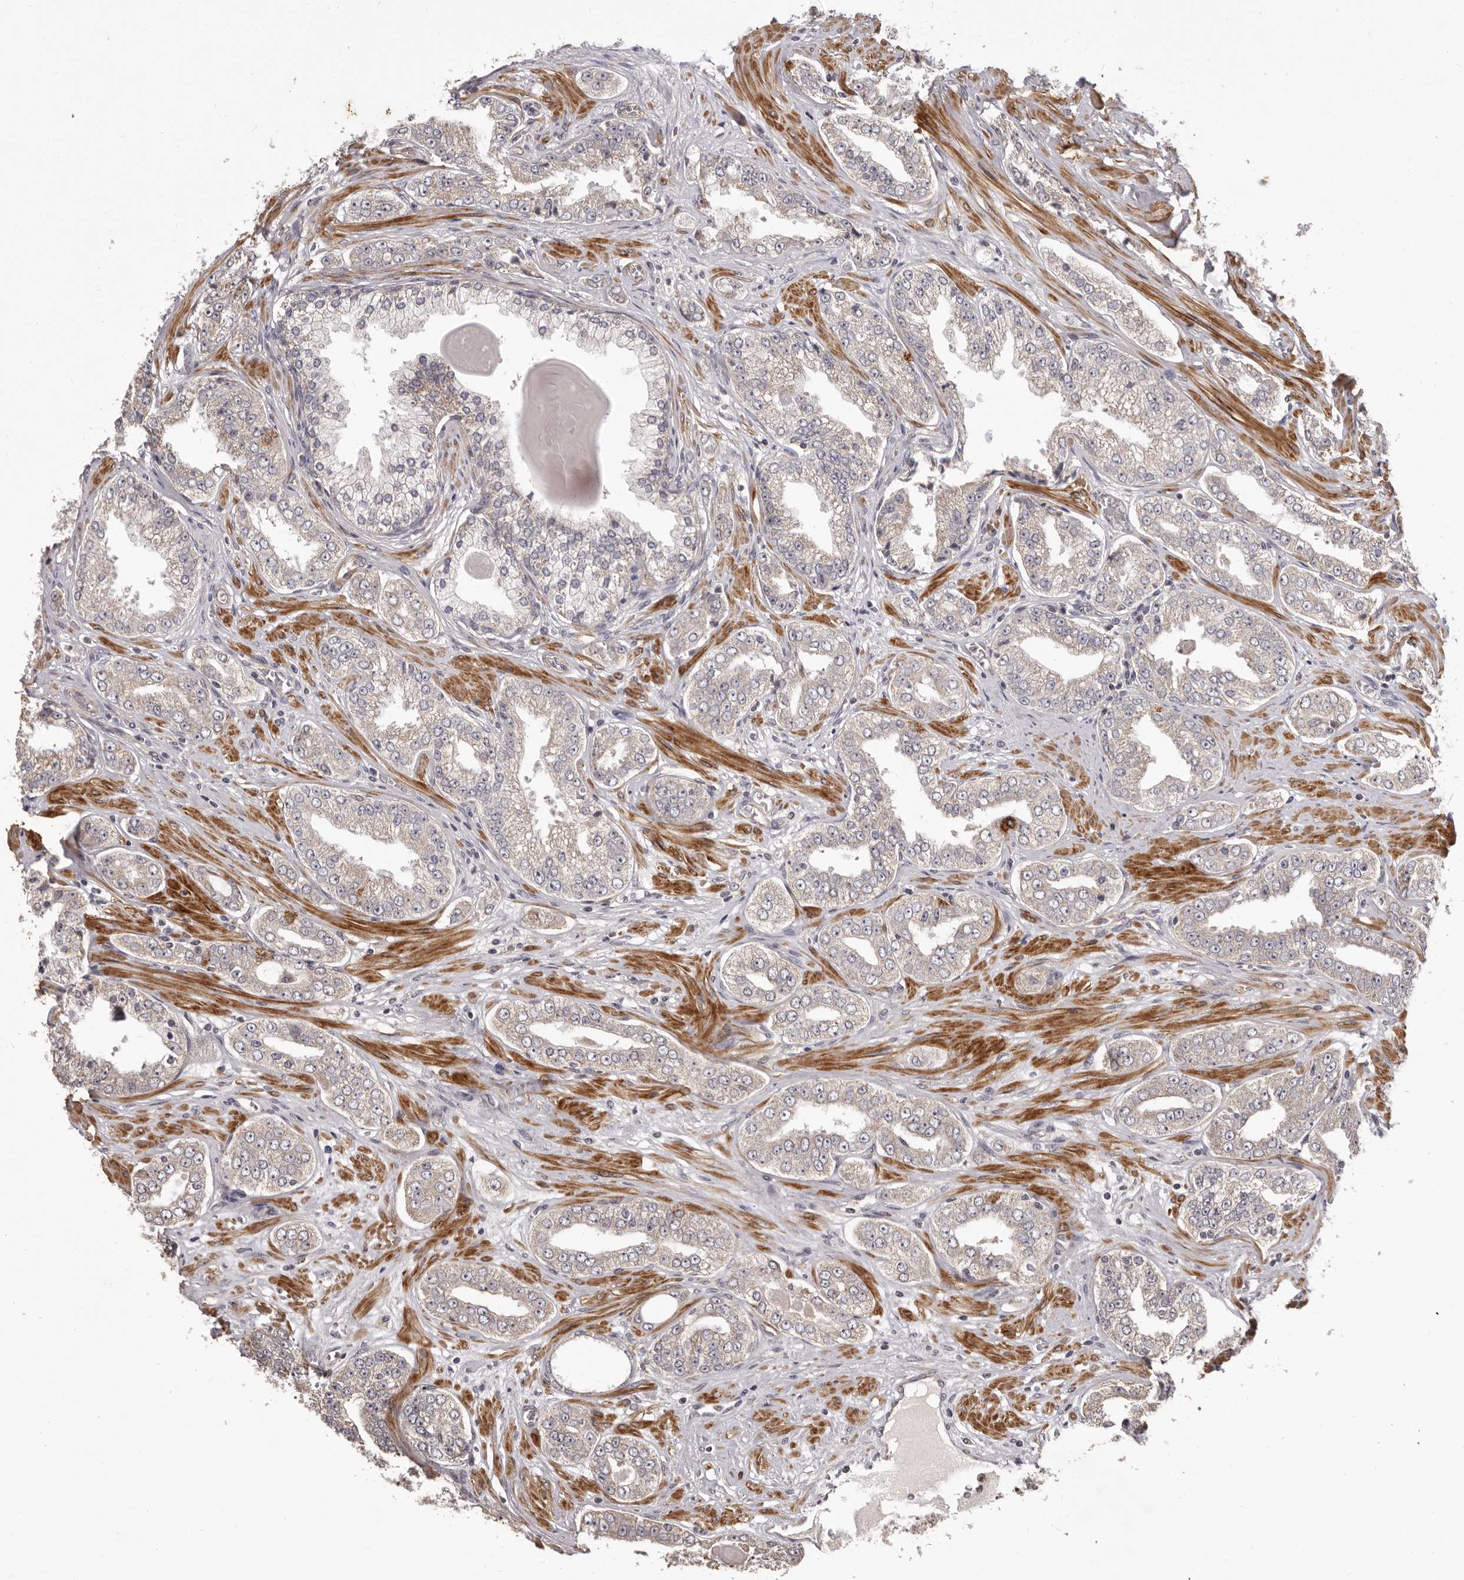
{"staining": {"intensity": "weak", "quantity": "<25%", "location": "cytoplasmic/membranous"}, "tissue": "prostate cancer", "cell_type": "Tumor cells", "image_type": "cancer", "snomed": [{"axis": "morphology", "description": "Adenocarcinoma, High grade"}, {"axis": "topography", "description": "Prostate"}], "caption": "This is a micrograph of immunohistochemistry staining of prostate cancer, which shows no positivity in tumor cells.", "gene": "HRH1", "patient": {"sex": "male", "age": 71}}